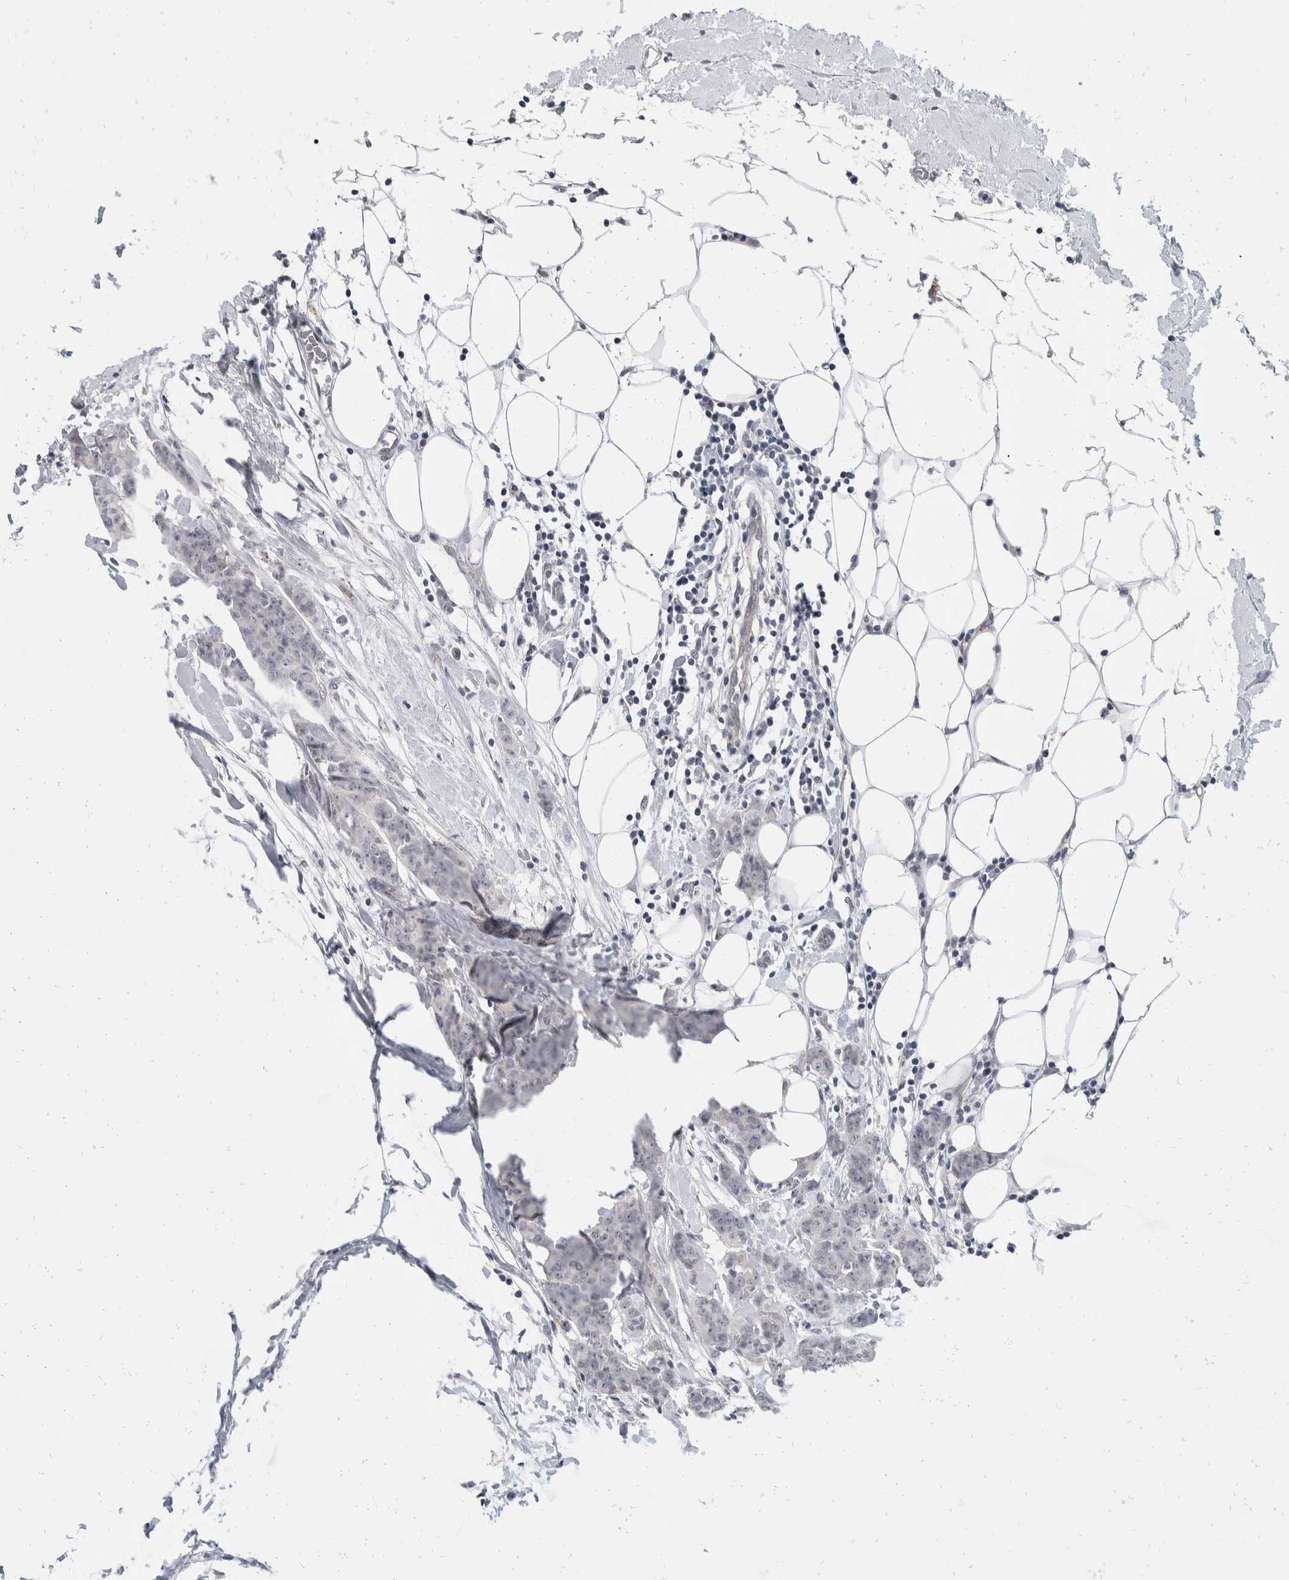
{"staining": {"intensity": "negative", "quantity": "none", "location": "none"}, "tissue": "breast cancer", "cell_type": "Tumor cells", "image_type": "cancer", "snomed": [{"axis": "morphology", "description": "Normal tissue, NOS"}, {"axis": "morphology", "description": "Duct carcinoma"}, {"axis": "topography", "description": "Breast"}], "caption": "The histopathology image exhibits no staining of tumor cells in infiltrating ductal carcinoma (breast).", "gene": "CATSPERD", "patient": {"sex": "female", "age": 40}}